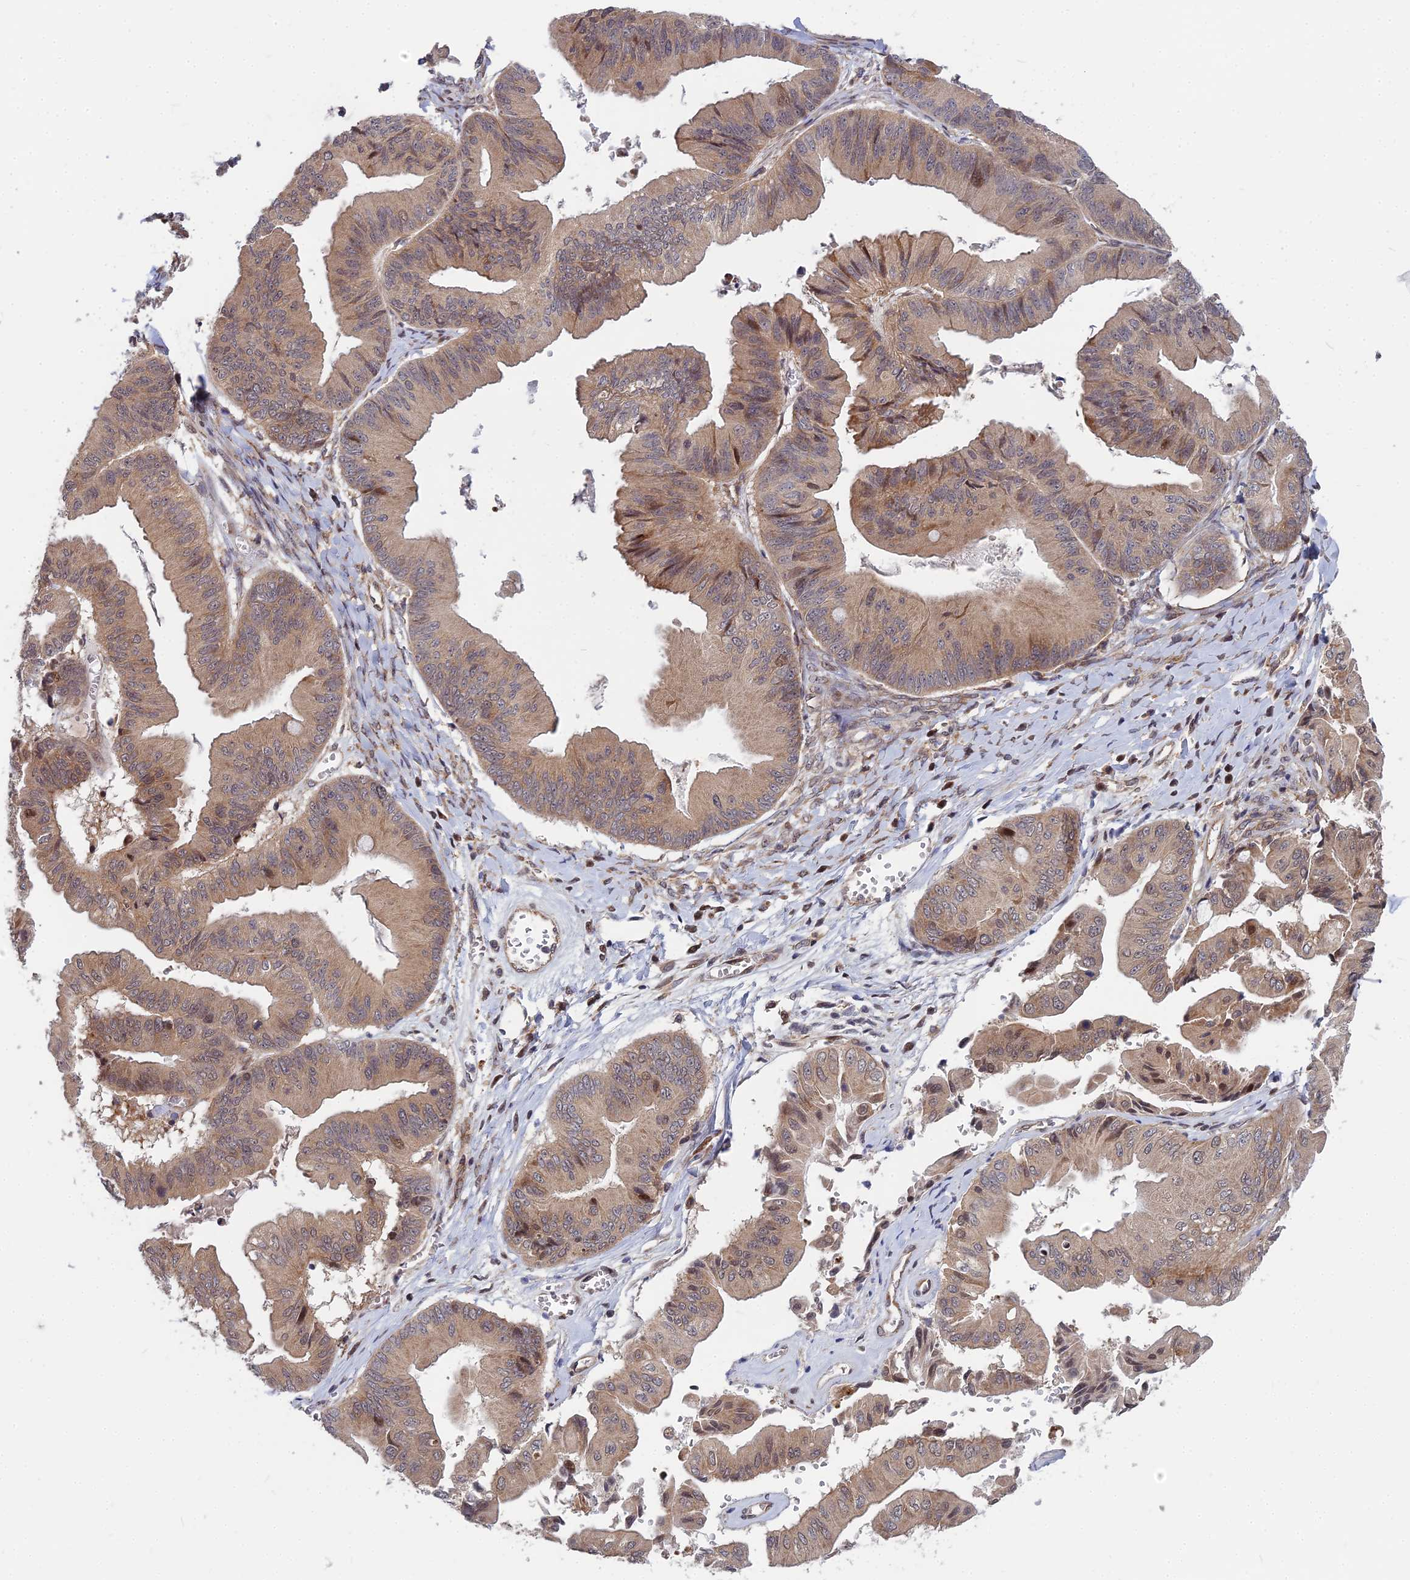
{"staining": {"intensity": "moderate", "quantity": ">75%", "location": "cytoplasmic/membranous,nuclear"}, "tissue": "ovarian cancer", "cell_type": "Tumor cells", "image_type": "cancer", "snomed": [{"axis": "morphology", "description": "Cystadenocarcinoma, mucinous, NOS"}, {"axis": "topography", "description": "Ovary"}], "caption": "Approximately >75% of tumor cells in mucinous cystadenocarcinoma (ovarian) display moderate cytoplasmic/membranous and nuclear protein staining as visualized by brown immunohistochemical staining.", "gene": "COMMD2", "patient": {"sex": "female", "age": 61}}